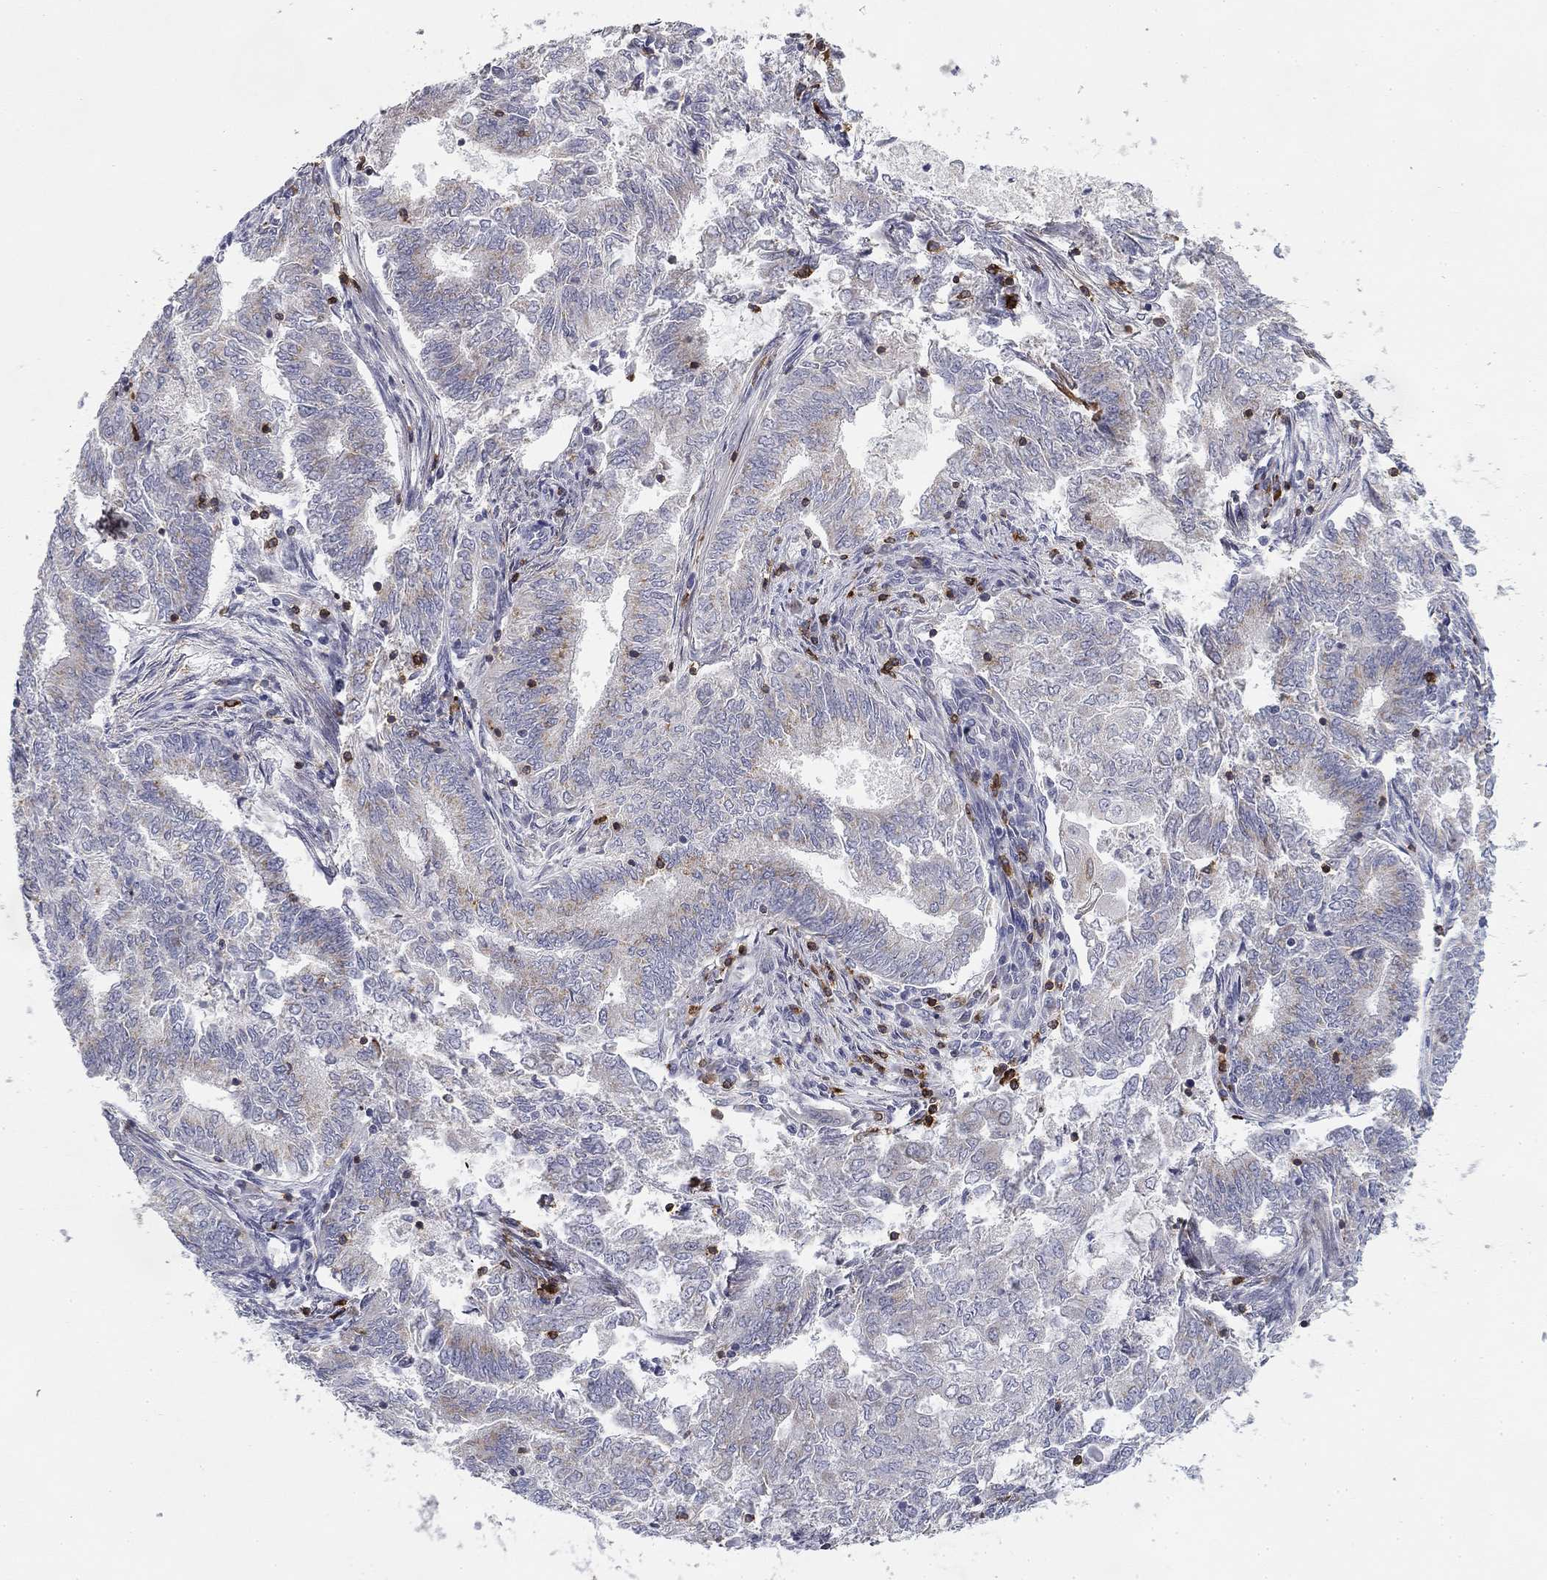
{"staining": {"intensity": "negative", "quantity": "none", "location": "none"}, "tissue": "endometrial cancer", "cell_type": "Tumor cells", "image_type": "cancer", "snomed": [{"axis": "morphology", "description": "Adenocarcinoma, NOS"}, {"axis": "topography", "description": "Endometrium"}], "caption": "IHC image of neoplastic tissue: human endometrial adenocarcinoma stained with DAB (3,3'-diaminobenzidine) exhibits no significant protein expression in tumor cells. (Immunohistochemistry, brightfield microscopy, high magnification).", "gene": "TRAT1", "patient": {"sex": "female", "age": 62}}